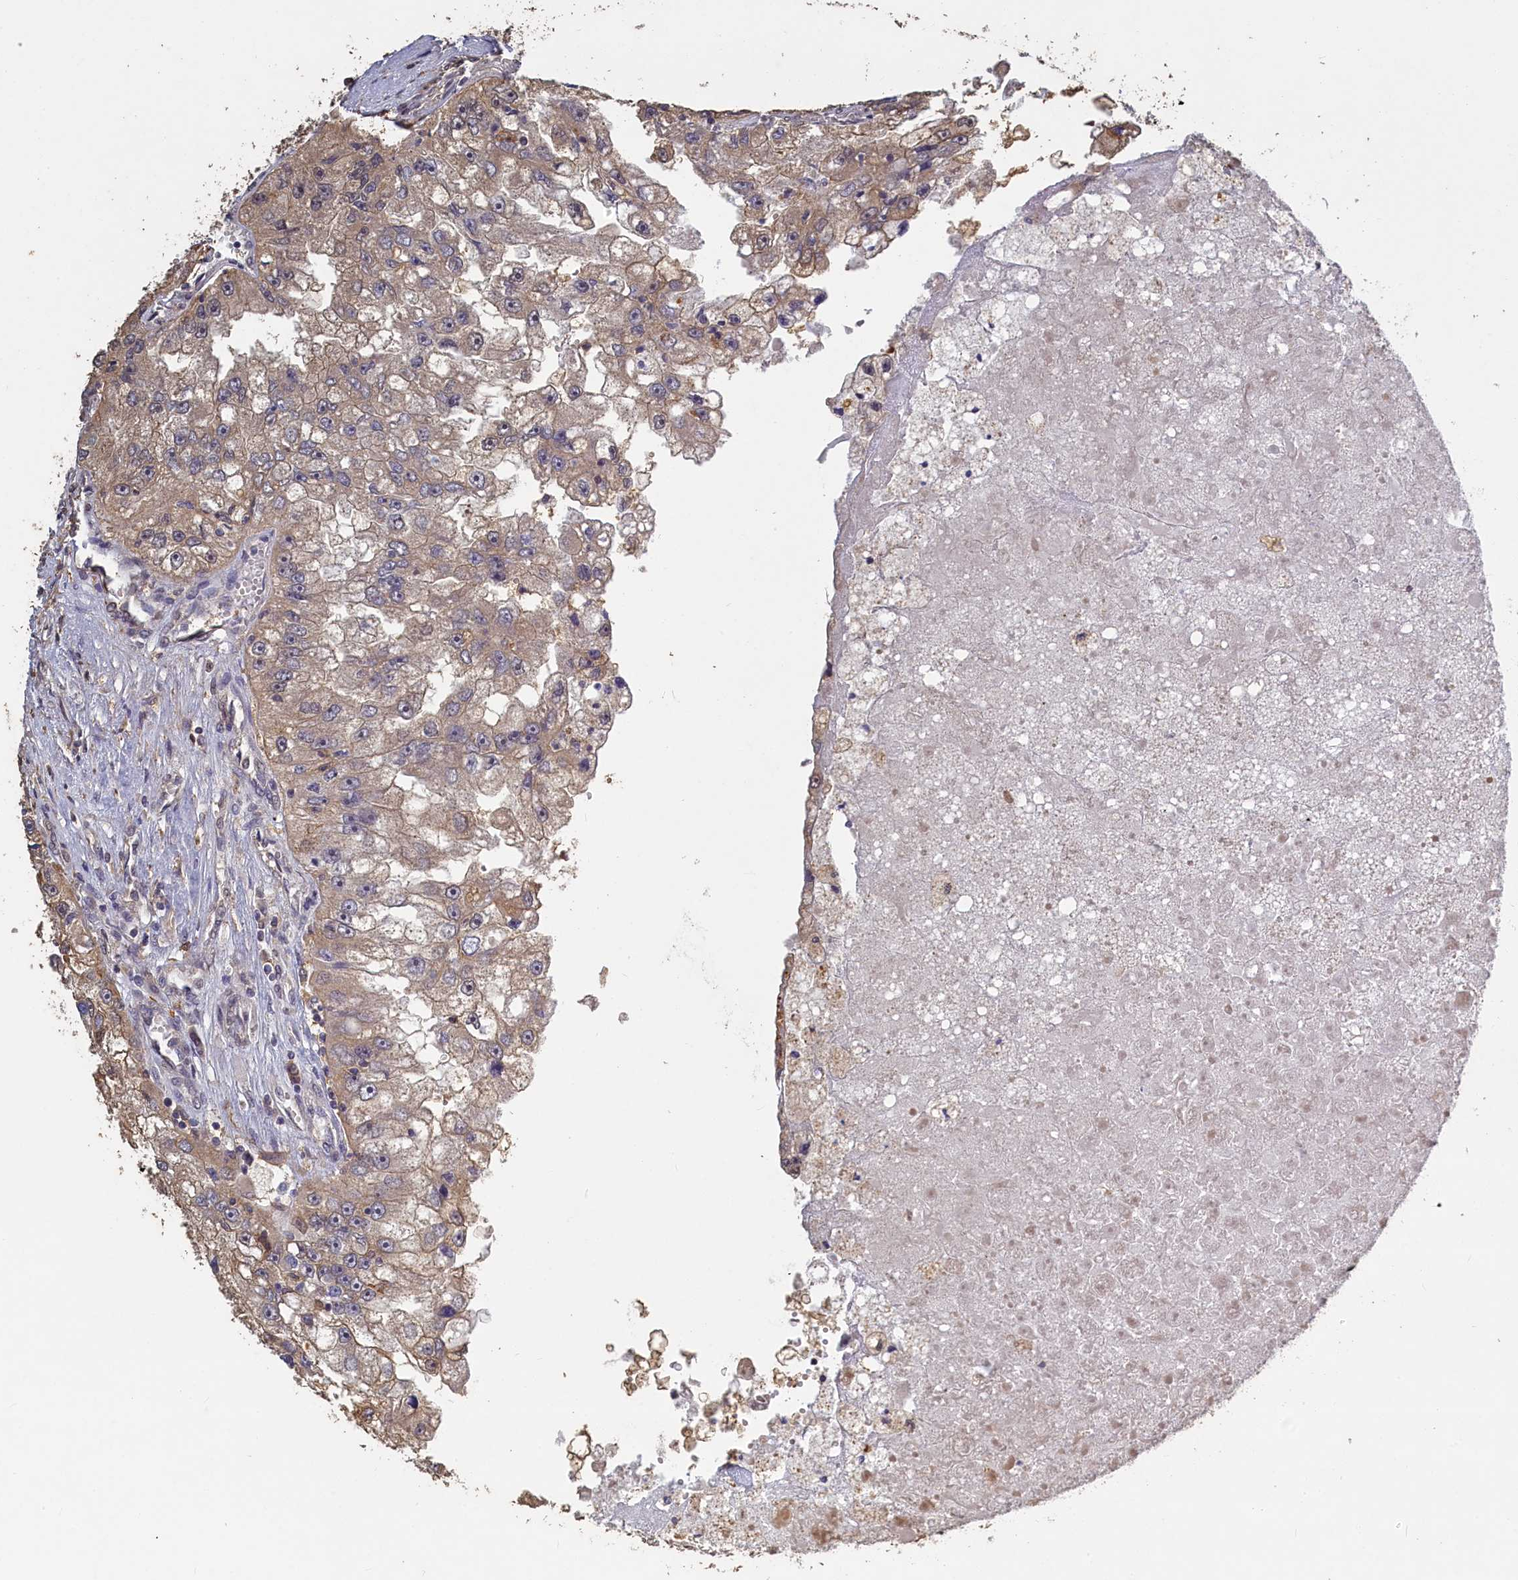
{"staining": {"intensity": "weak", "quantity": "25%-75%", "location": "cytoplasmic/membranous"}, "tissue": "renal cancer", "cell_type": "Tumor cells", "image_type": "cancer", "snomed": [{"axis": "morphology", "description": "Adenocarcinoma, NOS"}, {"axis": "topography", "description": "Kidney"}], "caption": "Renal adenocarcinoma stained with immunohistochemistry reveals weak cytoplasmic/membranous staining in approximately 25%-75% of tumor cells.", "gene": "UCHL3", "patient": {"sex": "male", "age": 63}}